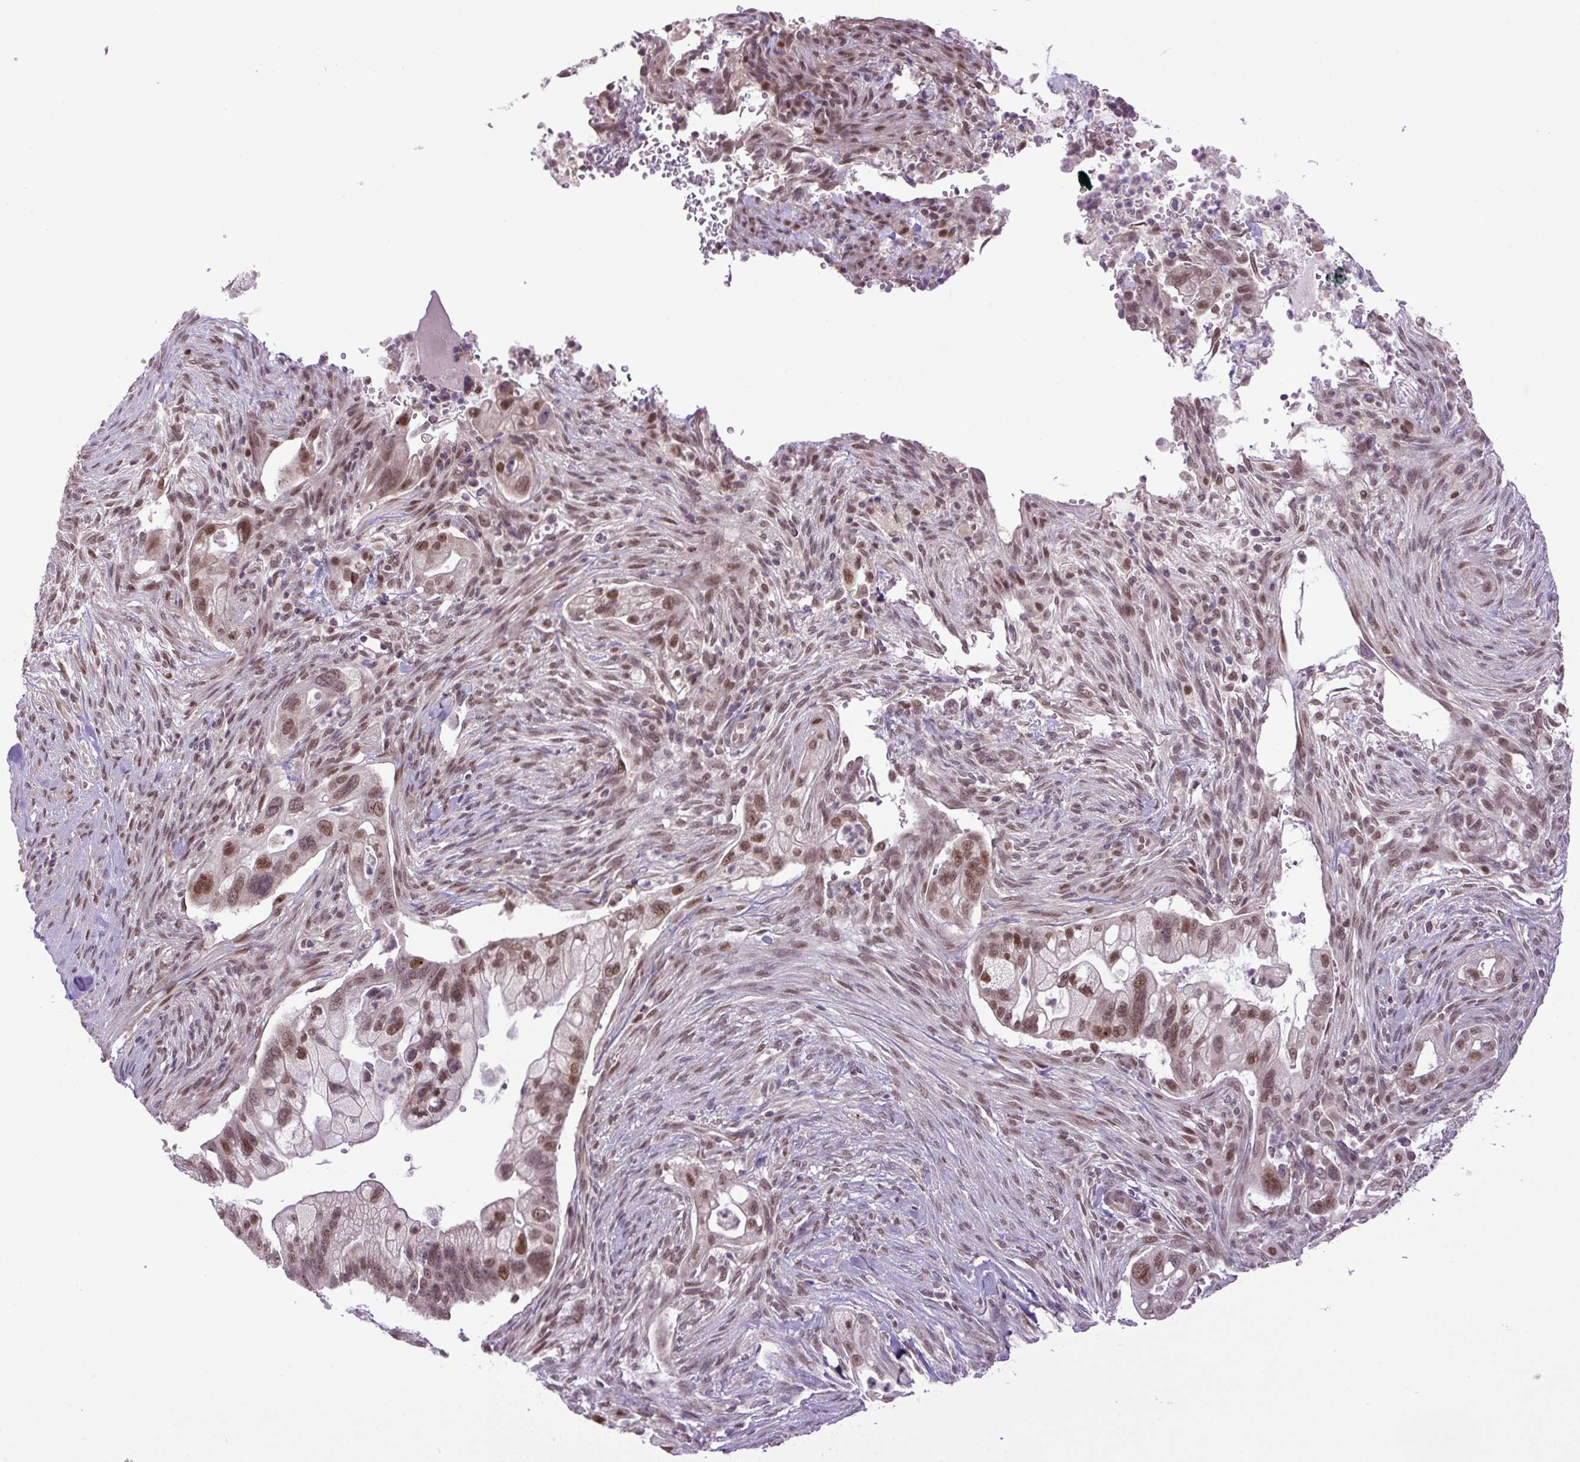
{"staining": {"intensity": "moderate", "quantity": ">75%", "location": "nuclear"}, "tissue": "pancreatic cancer", "cell_type": "Tumor cells", "image_type": "cancer", "snomed": [{"axis": "morphology", "description": "Adenocarcinoma, NOS"}, {"axis": "topography", "description": "Pancreas"}], "caption": "Protein expression analysis of human pancreatic adenocarcinoma reveals moderate nuclear staining in about >75% of tumor cells.", "gene": "KPNA1", "patient": {"sex": "male", "age": 44}}